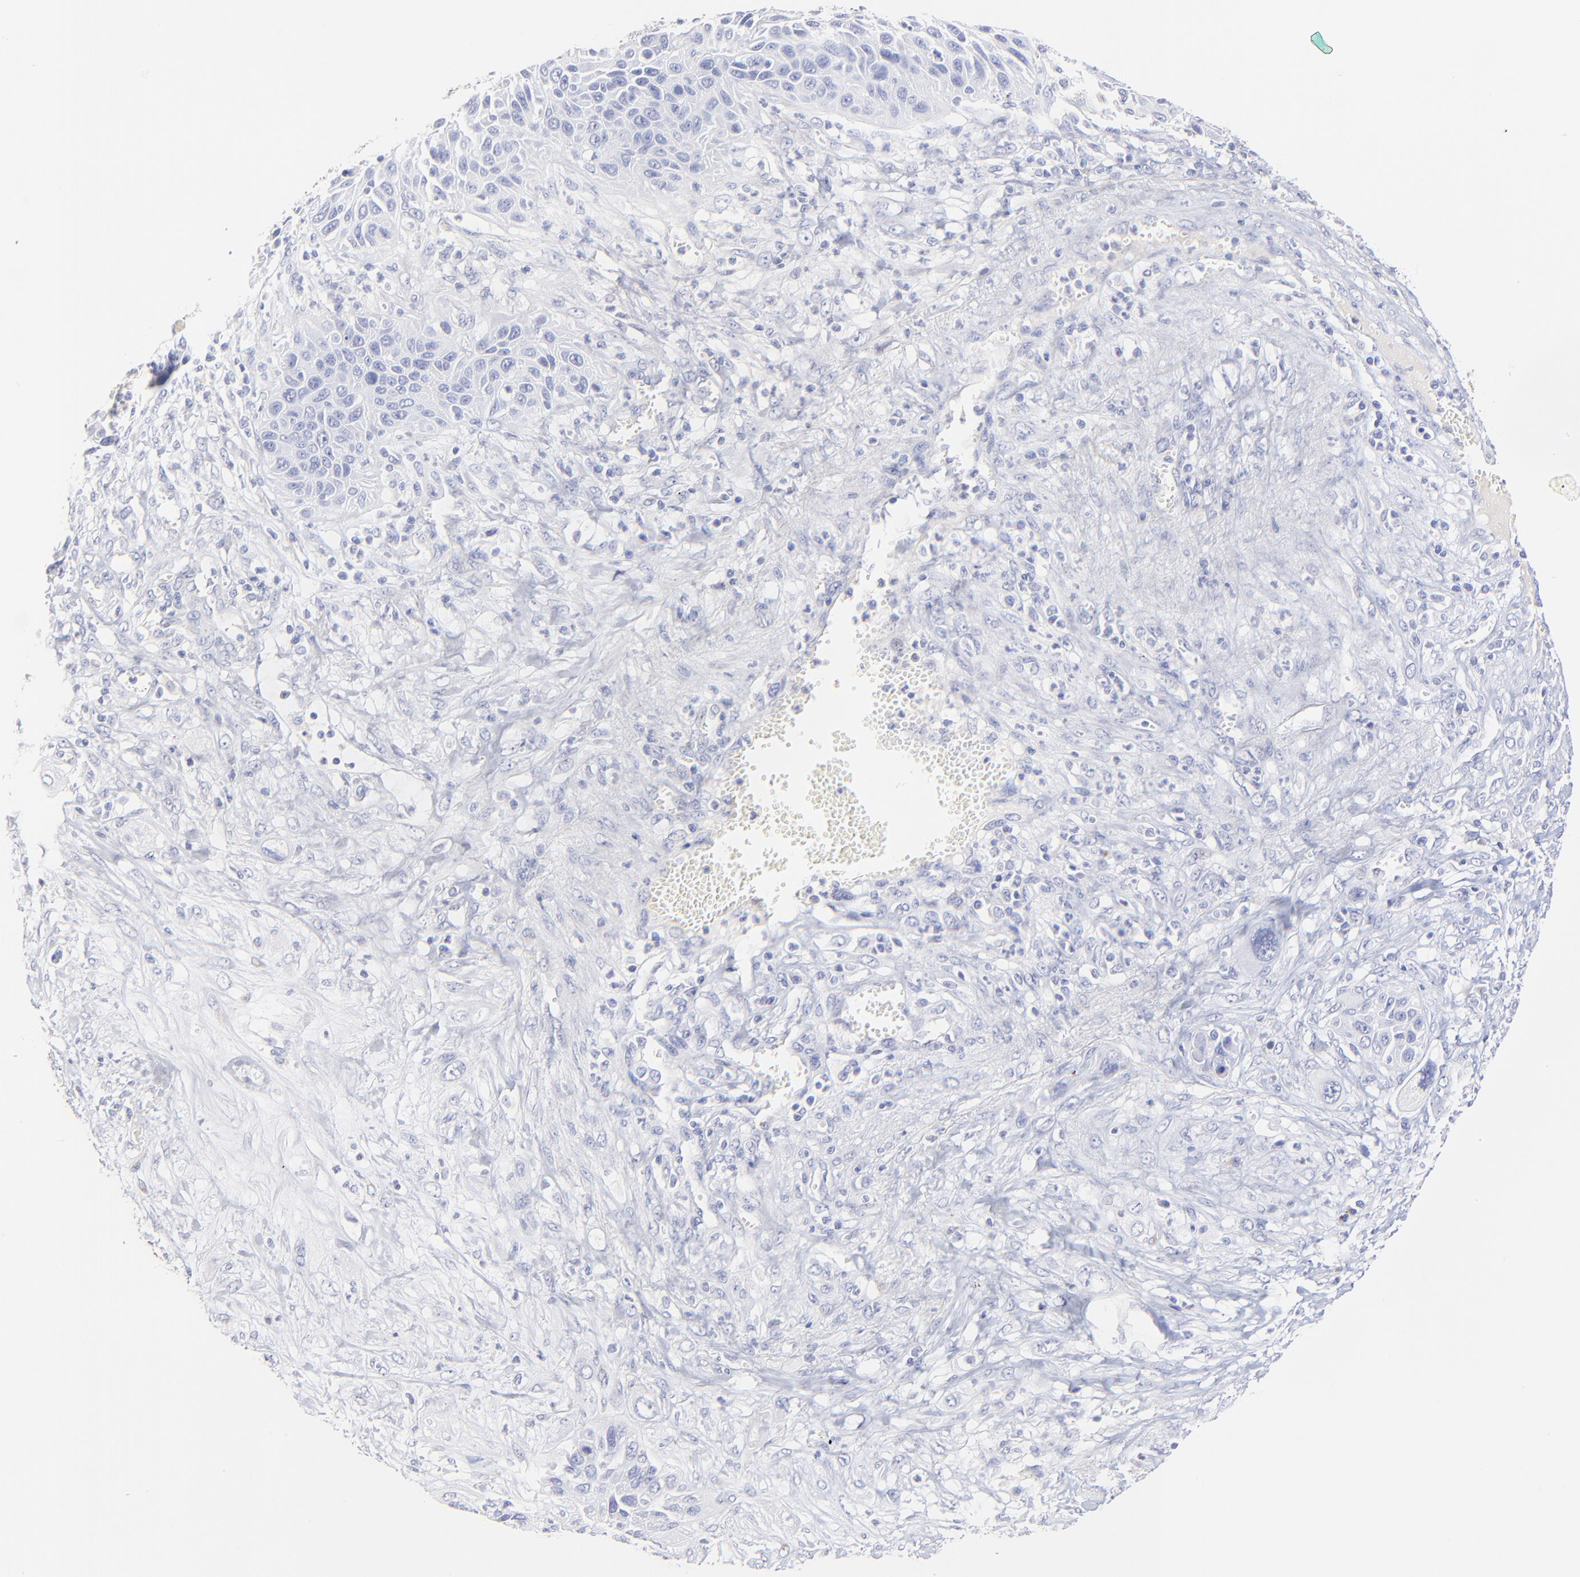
{"staining": {"intensity": "negative", "quantity": "none", "location": "none"}, "tissue": "lung cancer", "cell_type": "Tumor cells", "image_type": "cancer", "snomed": [{"axis": "morphology", "description": "Squamous cell carcinoma, NOS"}, {"axis": "topography", "description": "Lung"}], "caption": "This is an immunohistochemistry (IHC) histopathology image of human lung cancer (squamous cell carcinoma). There is no positivity in tumor cells.", "gene": "ASB9", "patient": {"sex": "female", "age": 76}}